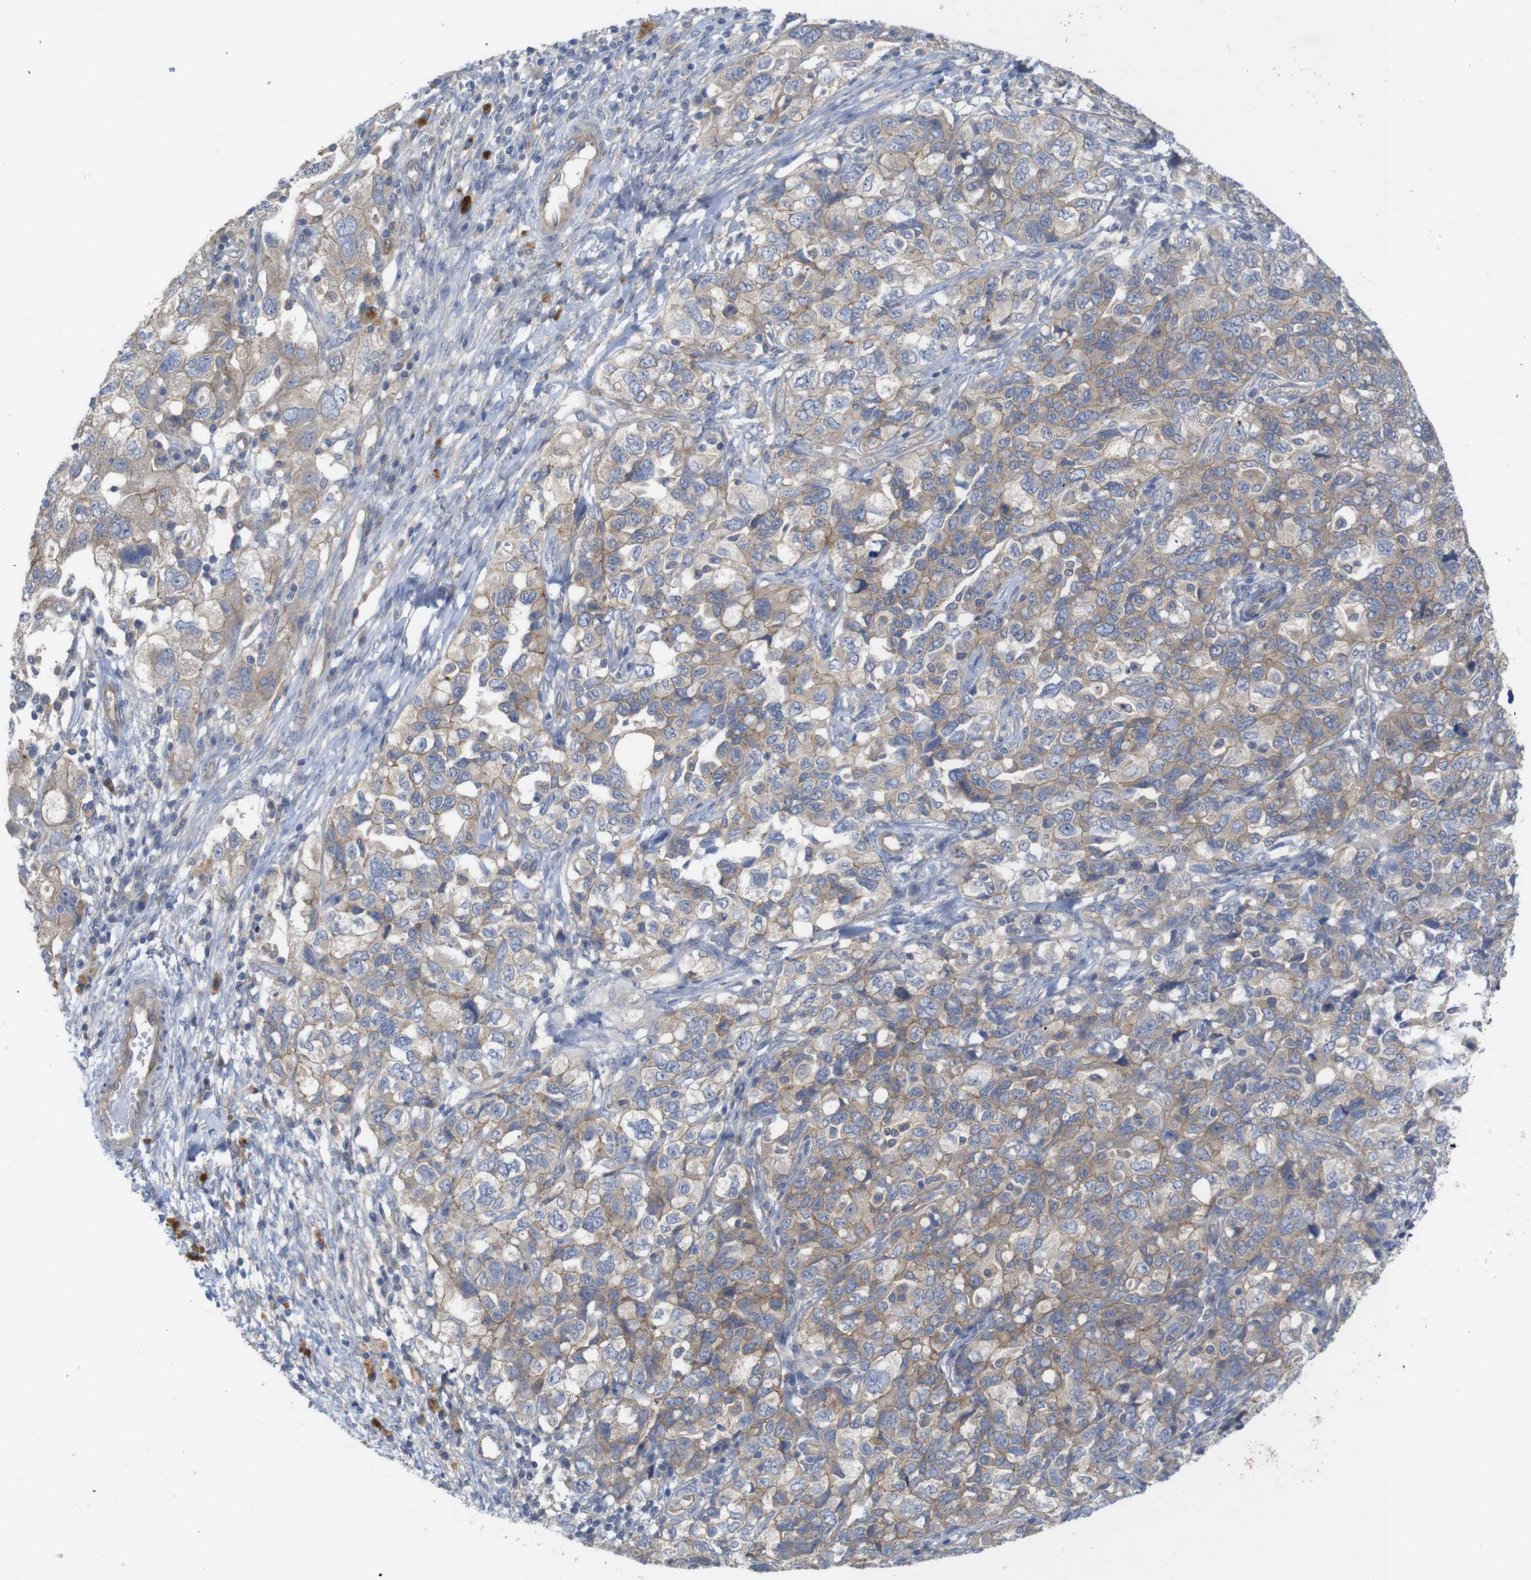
{"staining": {"intensity": "weak", "quantity": ">75%", "location": "cytoplasmic/membranous"}, "tissue": "ovarian cancer", "cell_type": "Tumor cells", "image_type": "cancer", "snomed": [{"axis": "morphology", "description": "Carcinoma, NOS"}, {"axis": "morphology", "description": "Cystadenocarcinoma, serous, NOS"}, {"axis": "topography", "description": "Ovary"}], "caption": "Weak cytoplasmic/membranous staining for a protein is seen in about >75% of tumor cells of carcinoma (ovarian) using immunohistochemistry (IHC).", "gene": "KIDINS220", "patient": {"sex": "female", "age": 69}}